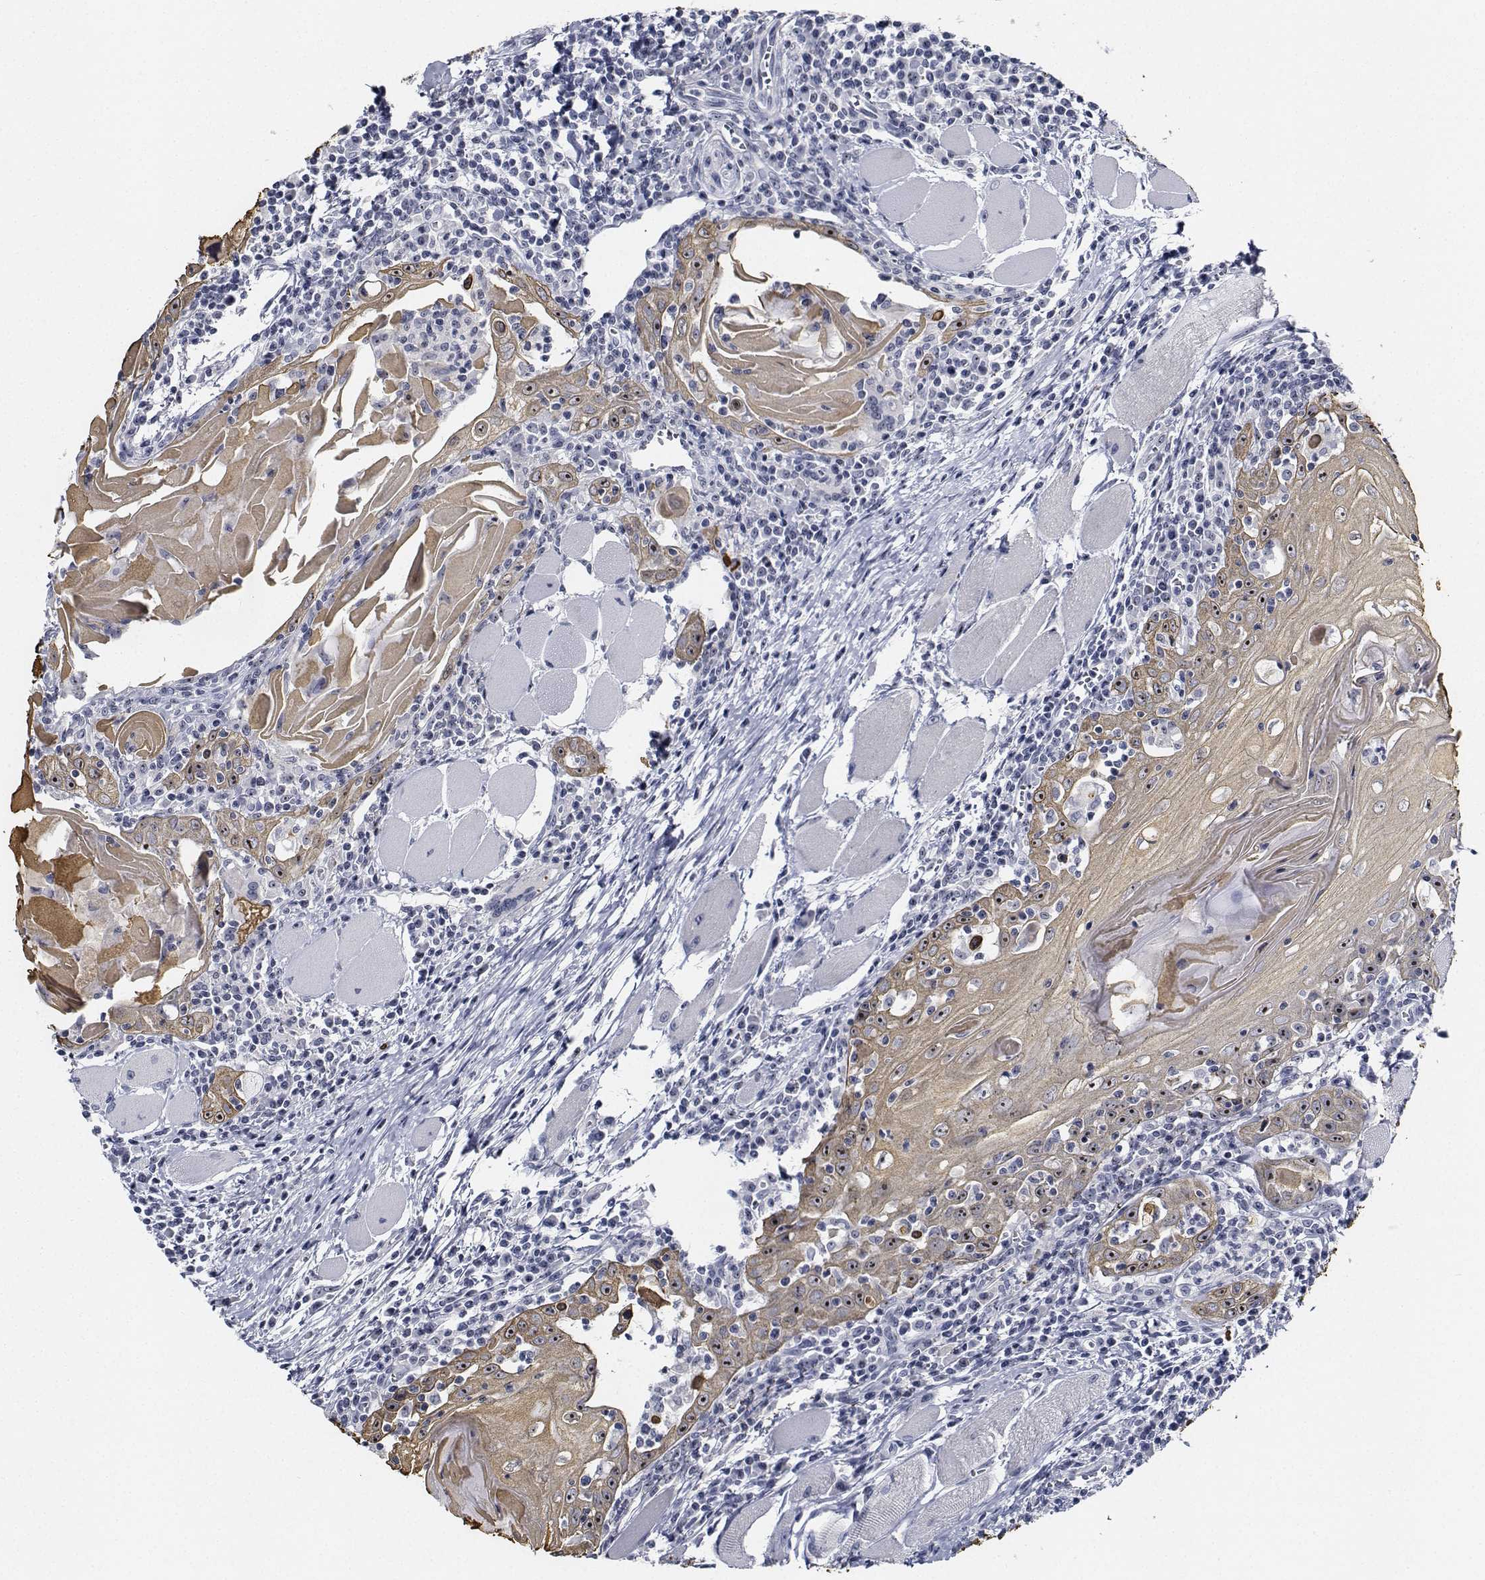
{"staining": {"intensity": "moderate", "quantity": ">75%", "location": "nuclear"}, "tissue": "head and neck cancer", "cell_type": "Tumor cells", "image_type": "cancer", "snomed": [{"axis": "morphology", "description": "Normal tissue, NOS"}, {"axis": "morphology", "description": "Squamous cell carcinoma, NOS"}, {"axis": "topography", "description": "Oral tissue"}, {"axis": "topography", "description": "Head-Neck"}], "caption": "Immunohistochemistry staining of head and neck cancer, which shows medium levels of moderate nuclear expression in about >75% of tumor cells indicating moderate nuclear protein positivity. The staining was performed using DAB (3,3'-diaminobenzidine) (brown) for protein detection and nuclei were counterstained in hematoxylin (blue).", "gene": "NVL", "patient": {"sex": "male", "age": 52}}